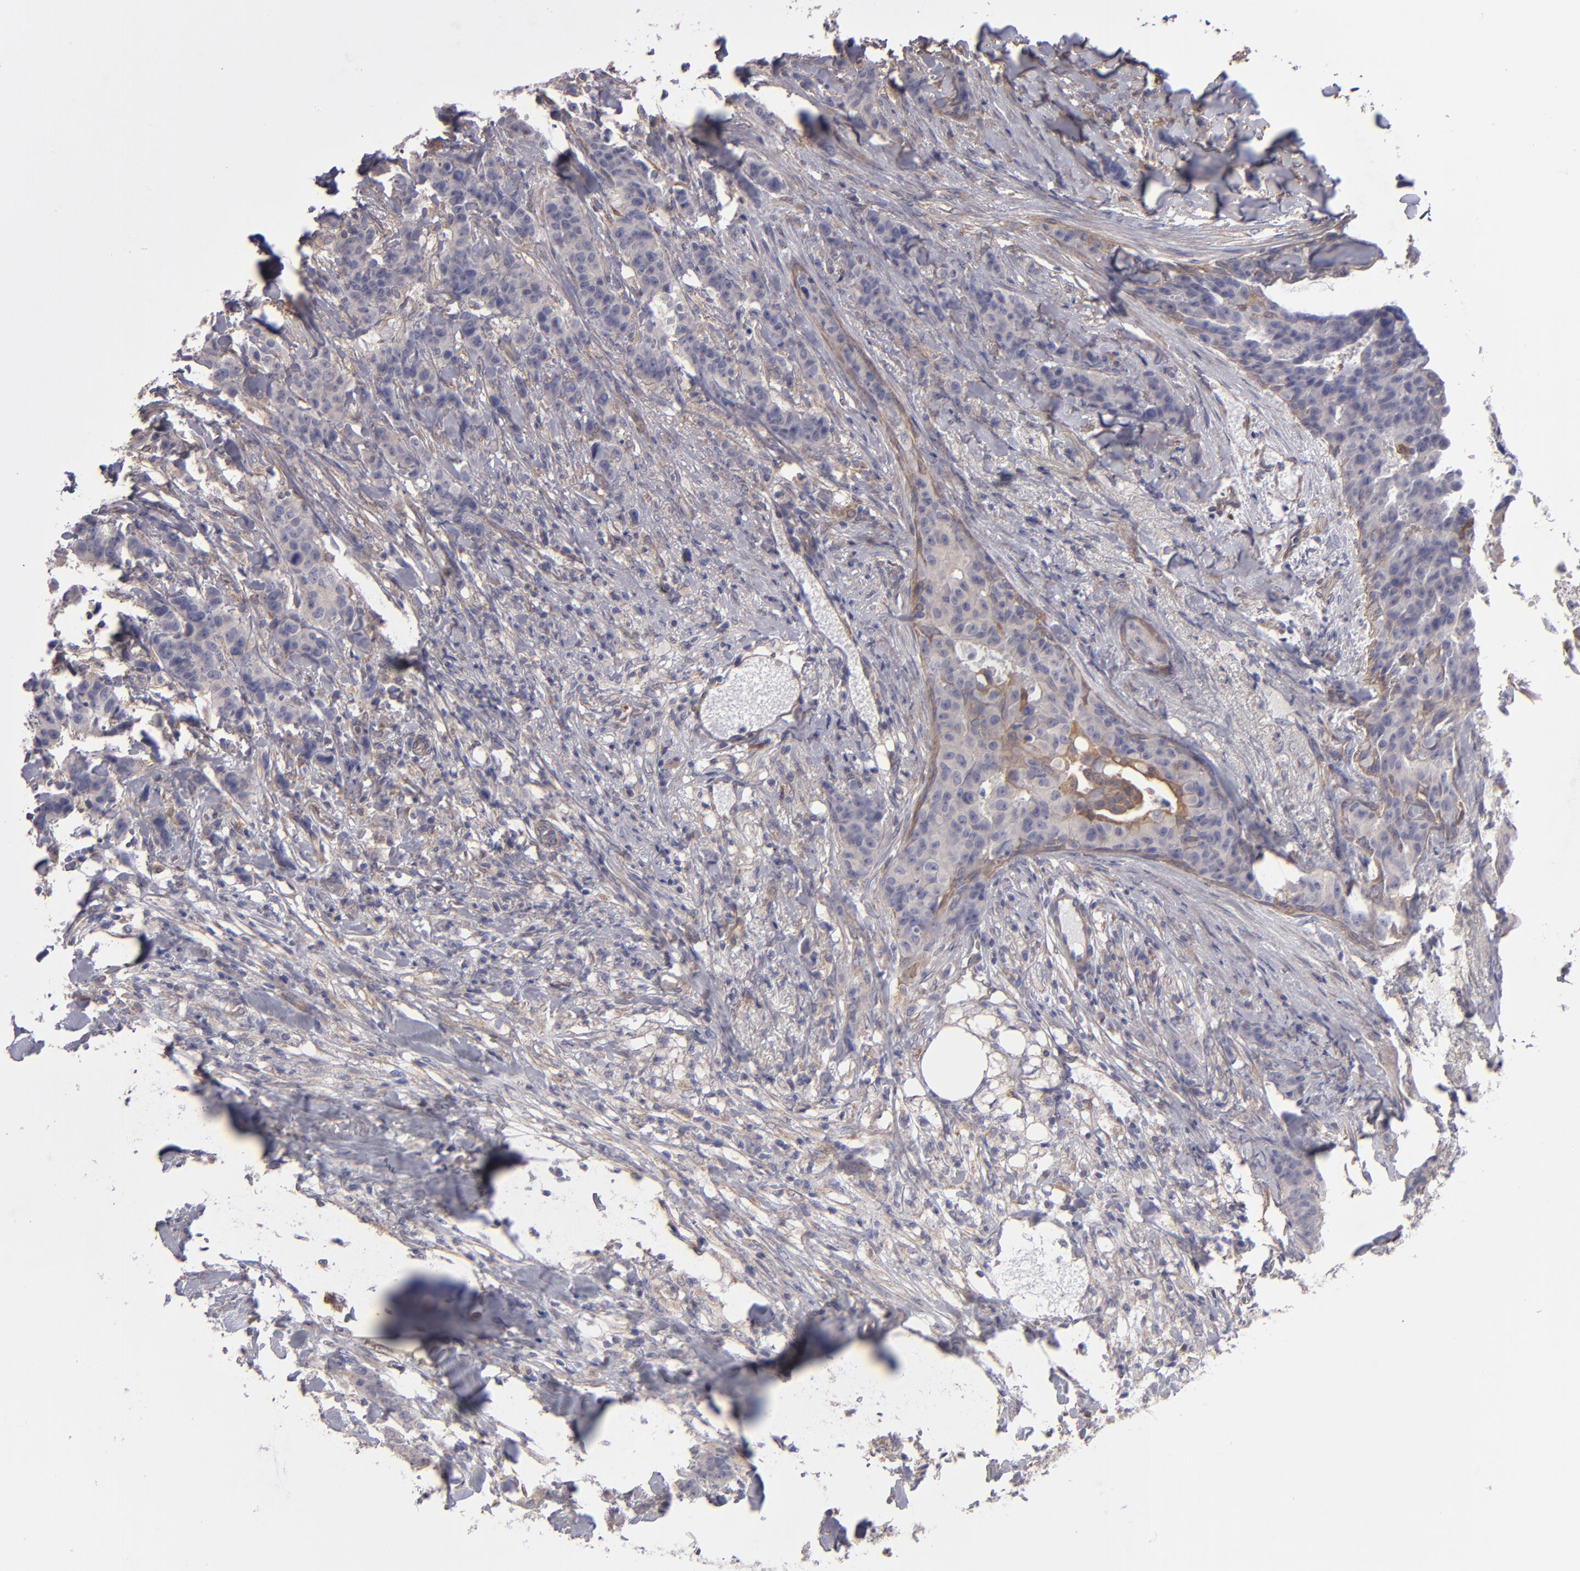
{"staining": {"intensity": "weak", "quantity": ">75%", "location": "cytoplasmic/membranous"}, "tissue": "breast cancer", "cell_type": "Tumor cells", "image_type": "cancer", "snomed": [{"axis": "morphology", "description": "Duct carcinoma"}, {"axis": "topography", "description": "Breast"}], "caption": "Breast cancer (infiltrating ductal carcinoma) stained with a protein marker demonstrates weak staining in tumor cells.", "gene": "NDRG2", "patient": {"sex": "female", "age": 40}}